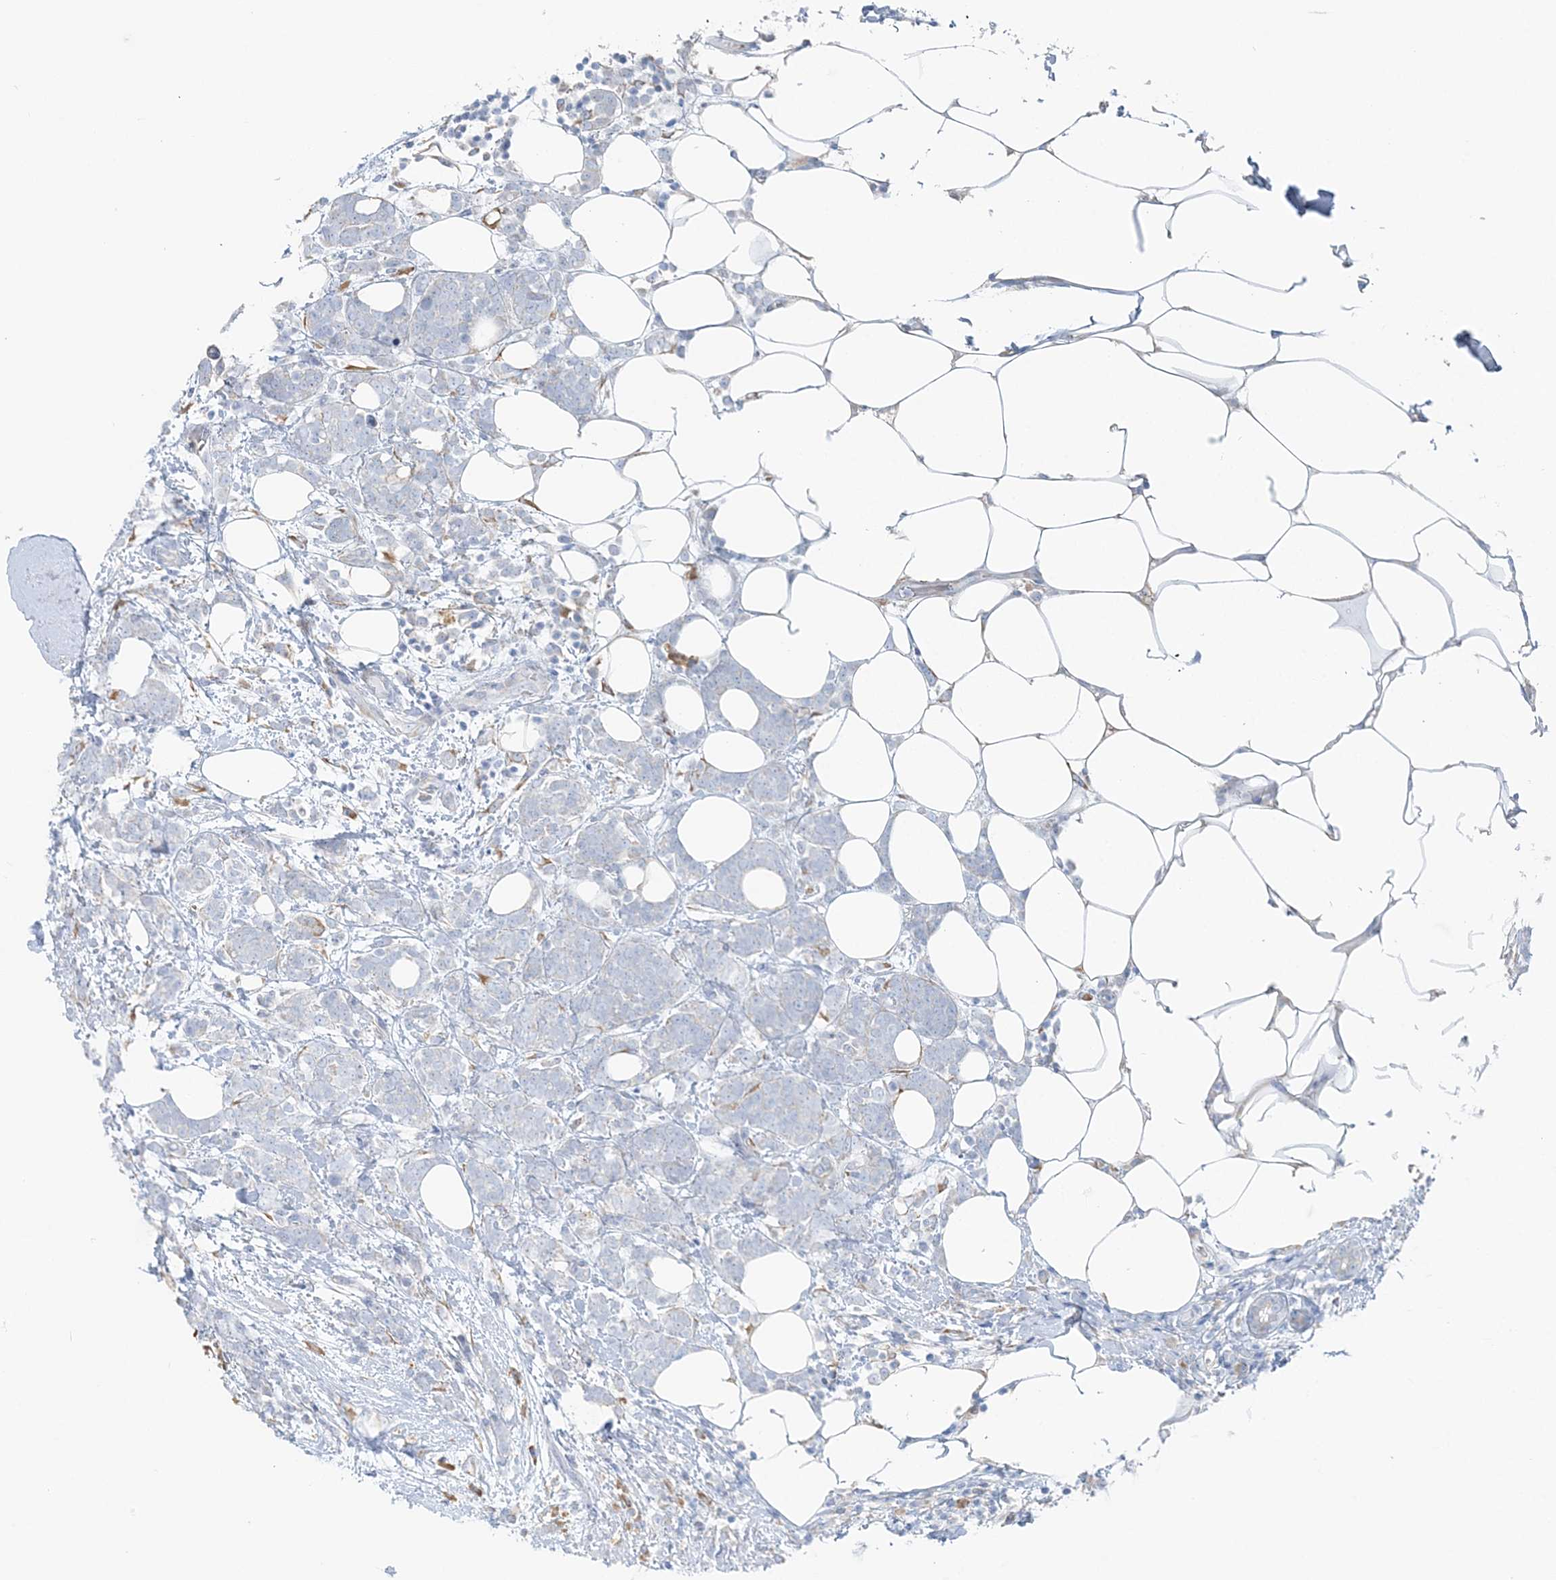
{"staining": {"intensity": "negative", "quantity": "none", "location": "none"}, "tissue": "breast cancer", "cell_type": "Tumor cells", "image_type": "cancer", "snomed": [{"axis": "morphology", "description": "Lobular carcinoma"}, {"axis": "topography", "description": "Breast"}], "caption": "Lobular carcinoma (breast) stained for a protein using immunohistochemistry (IHC) displays no staining tumor cells.", "gene": "TBC1D5", "patient": {"sex": "female", "age": 58}}